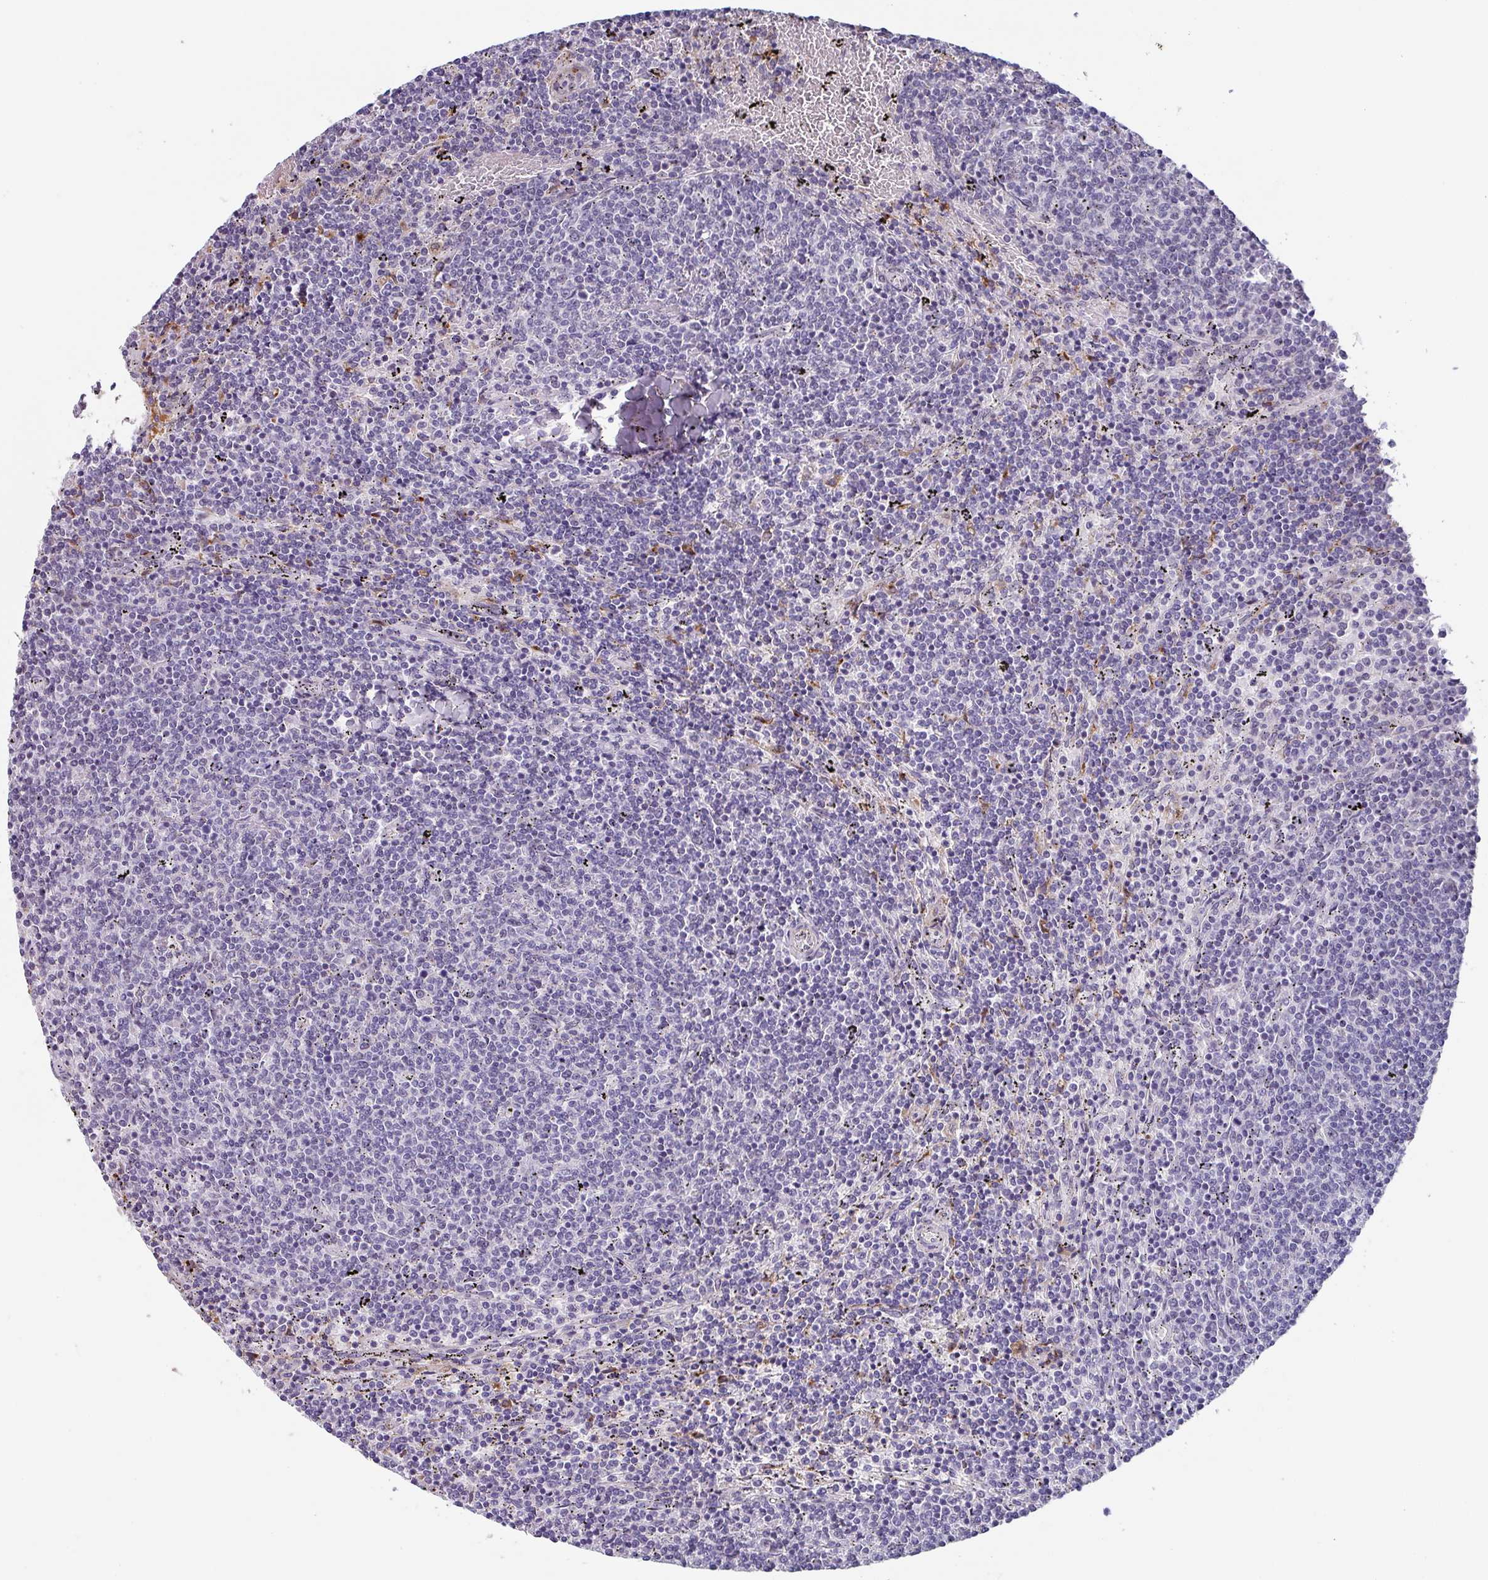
{"staining": {"intensity": "negative", "quantity": "none", "location": "none"}, "tissue": "lymphoma", "cell_type": "Tumor cells", "image_type": "cancer", "snomed": [{"axis": "morphology", "description": "Malignant lymphoma, non-Hodgkin's type, Low grade"}, {"axis": "topography", "description": "Spleen"}], "caption": "This is a image of IHC staining of lymphoma, which shows no expression in tumor cells.", "gene": "C1QB", "patient": {"sex": "female", "age": 50}}